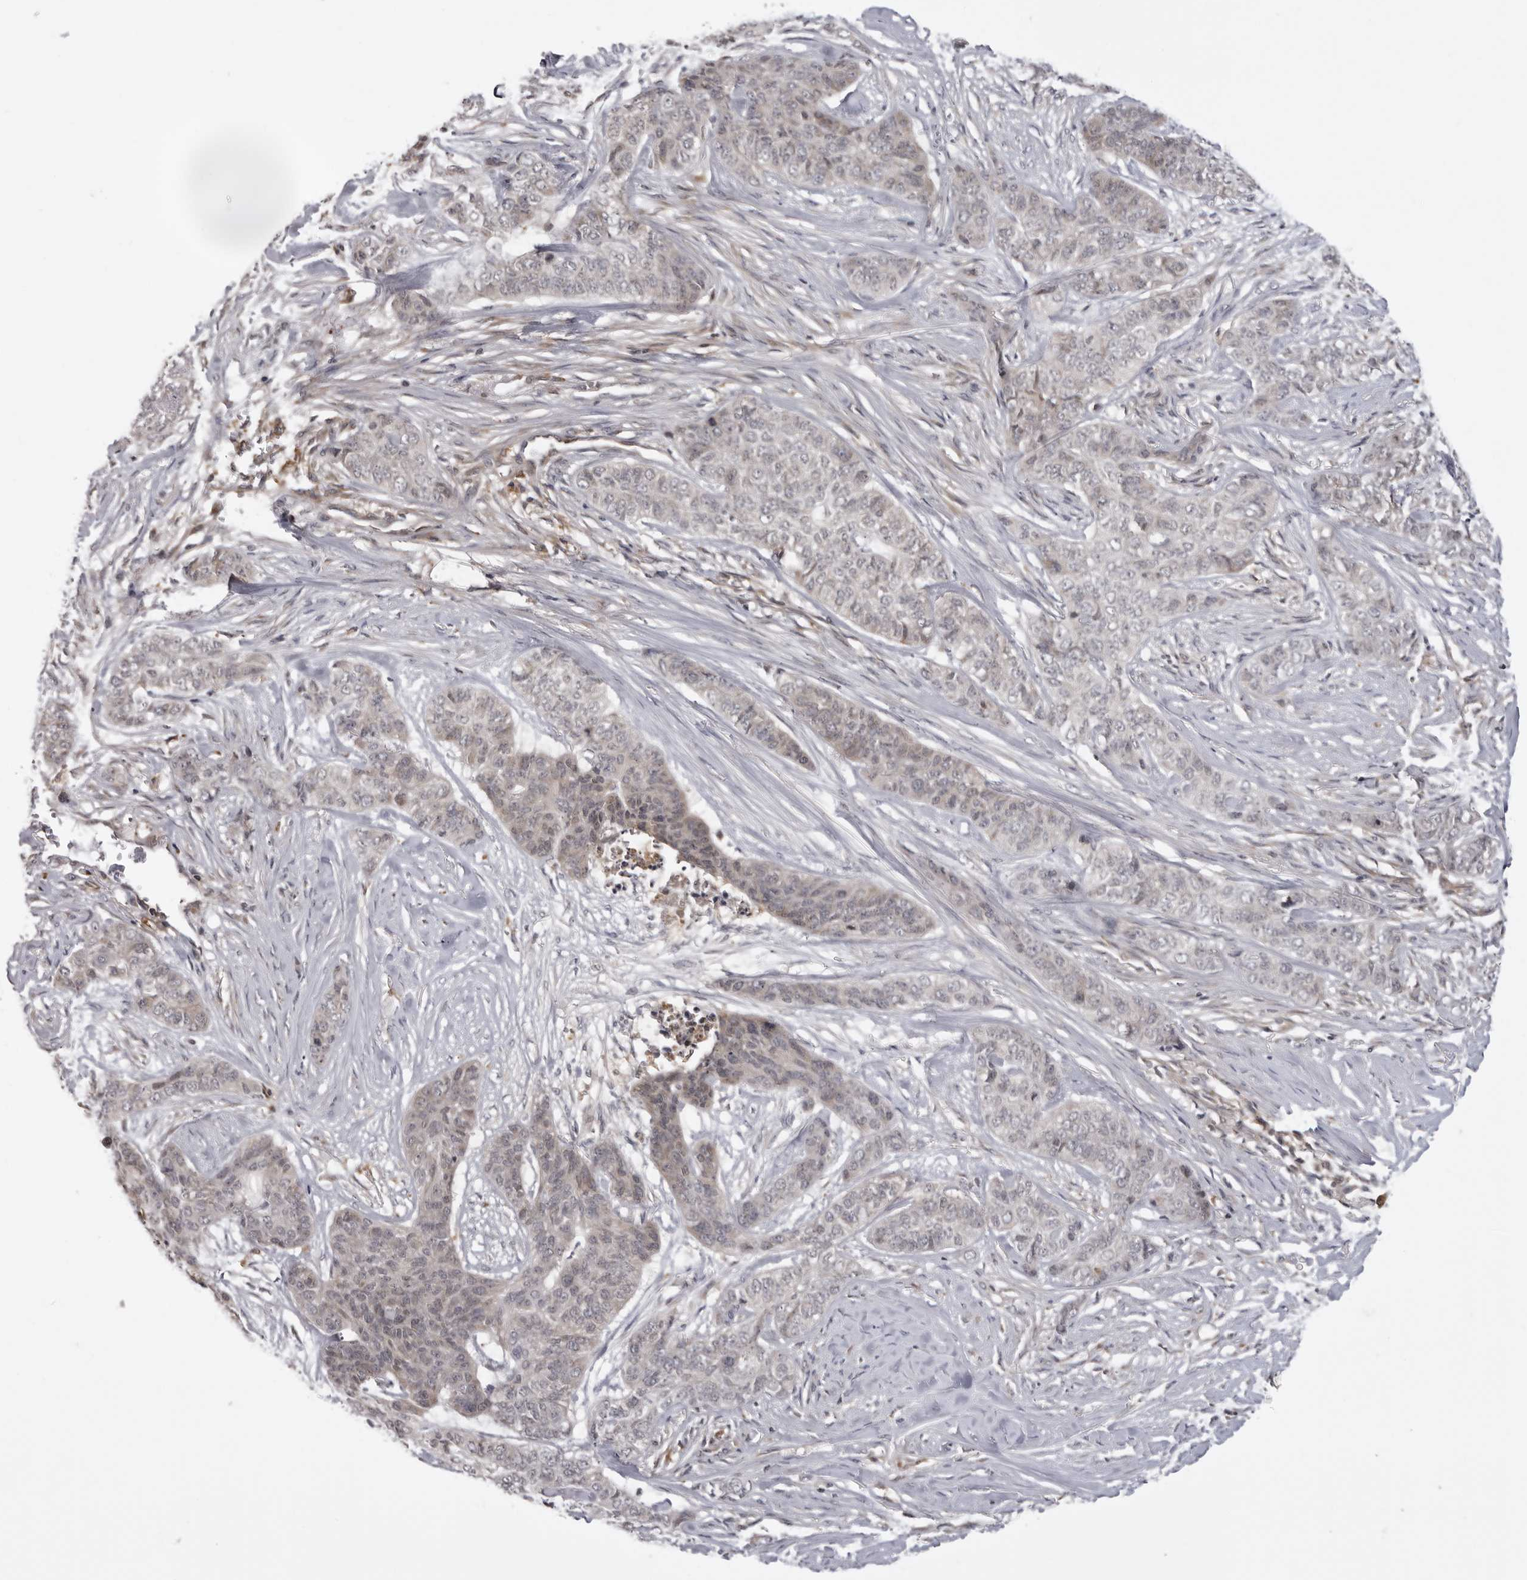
{"staining": {"intensity": "weak", "quantity": "<25%", "location": "cytoplasmic/membranous"}, "tissue": "skin cancer", "cell_type": "Tumor cells", "image_type": "cancer", "snomed": [{"axis": "morphology", "description": "Basal cell carcinoma"}, {"axis": "topography", "description": "Skin"}], "caption": "A histopathology image of human skin cancer is negative for staining in tumor cells.", "gene": "USP43", "patient": {"sex": "female", "age": 64}}